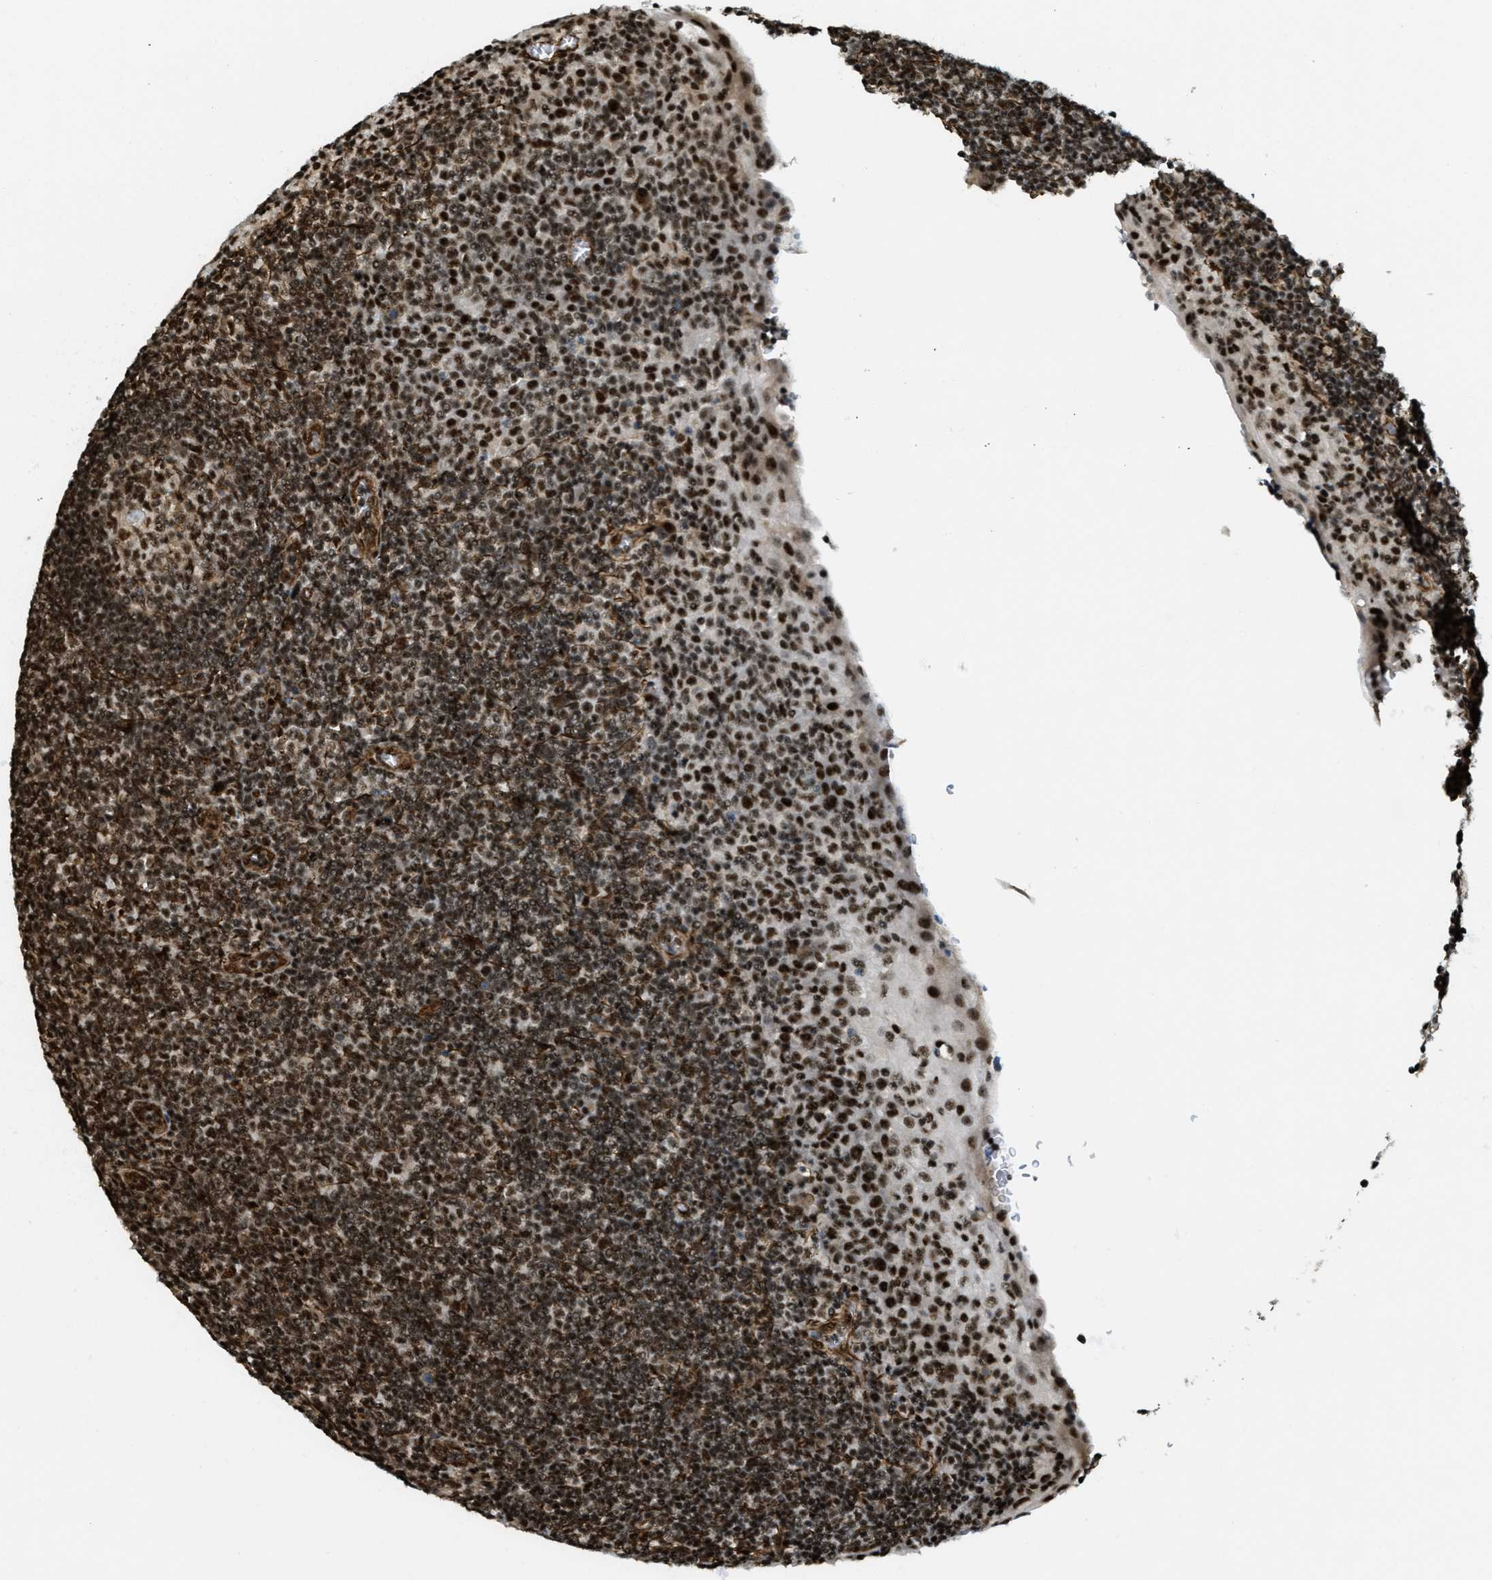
{"staining": {"intensity": "strong", "quantity": ">75%", "location": "nuclear"}, "tissue": "tonsil", "cell_type": "Germinal center cells", "image_type": "normal", "snomed": [{"axis": "morphology", "description": "Normal tissue, NOS"}, {"axis": "topography", "description": "Tonsil"}], "caption": "A micrograph of human tonsil stained for a protein displays strong nuclear brown staining in germinal center cells.", "gene": "CFAP36", "patient": {"sex": "male", "age": 37}}